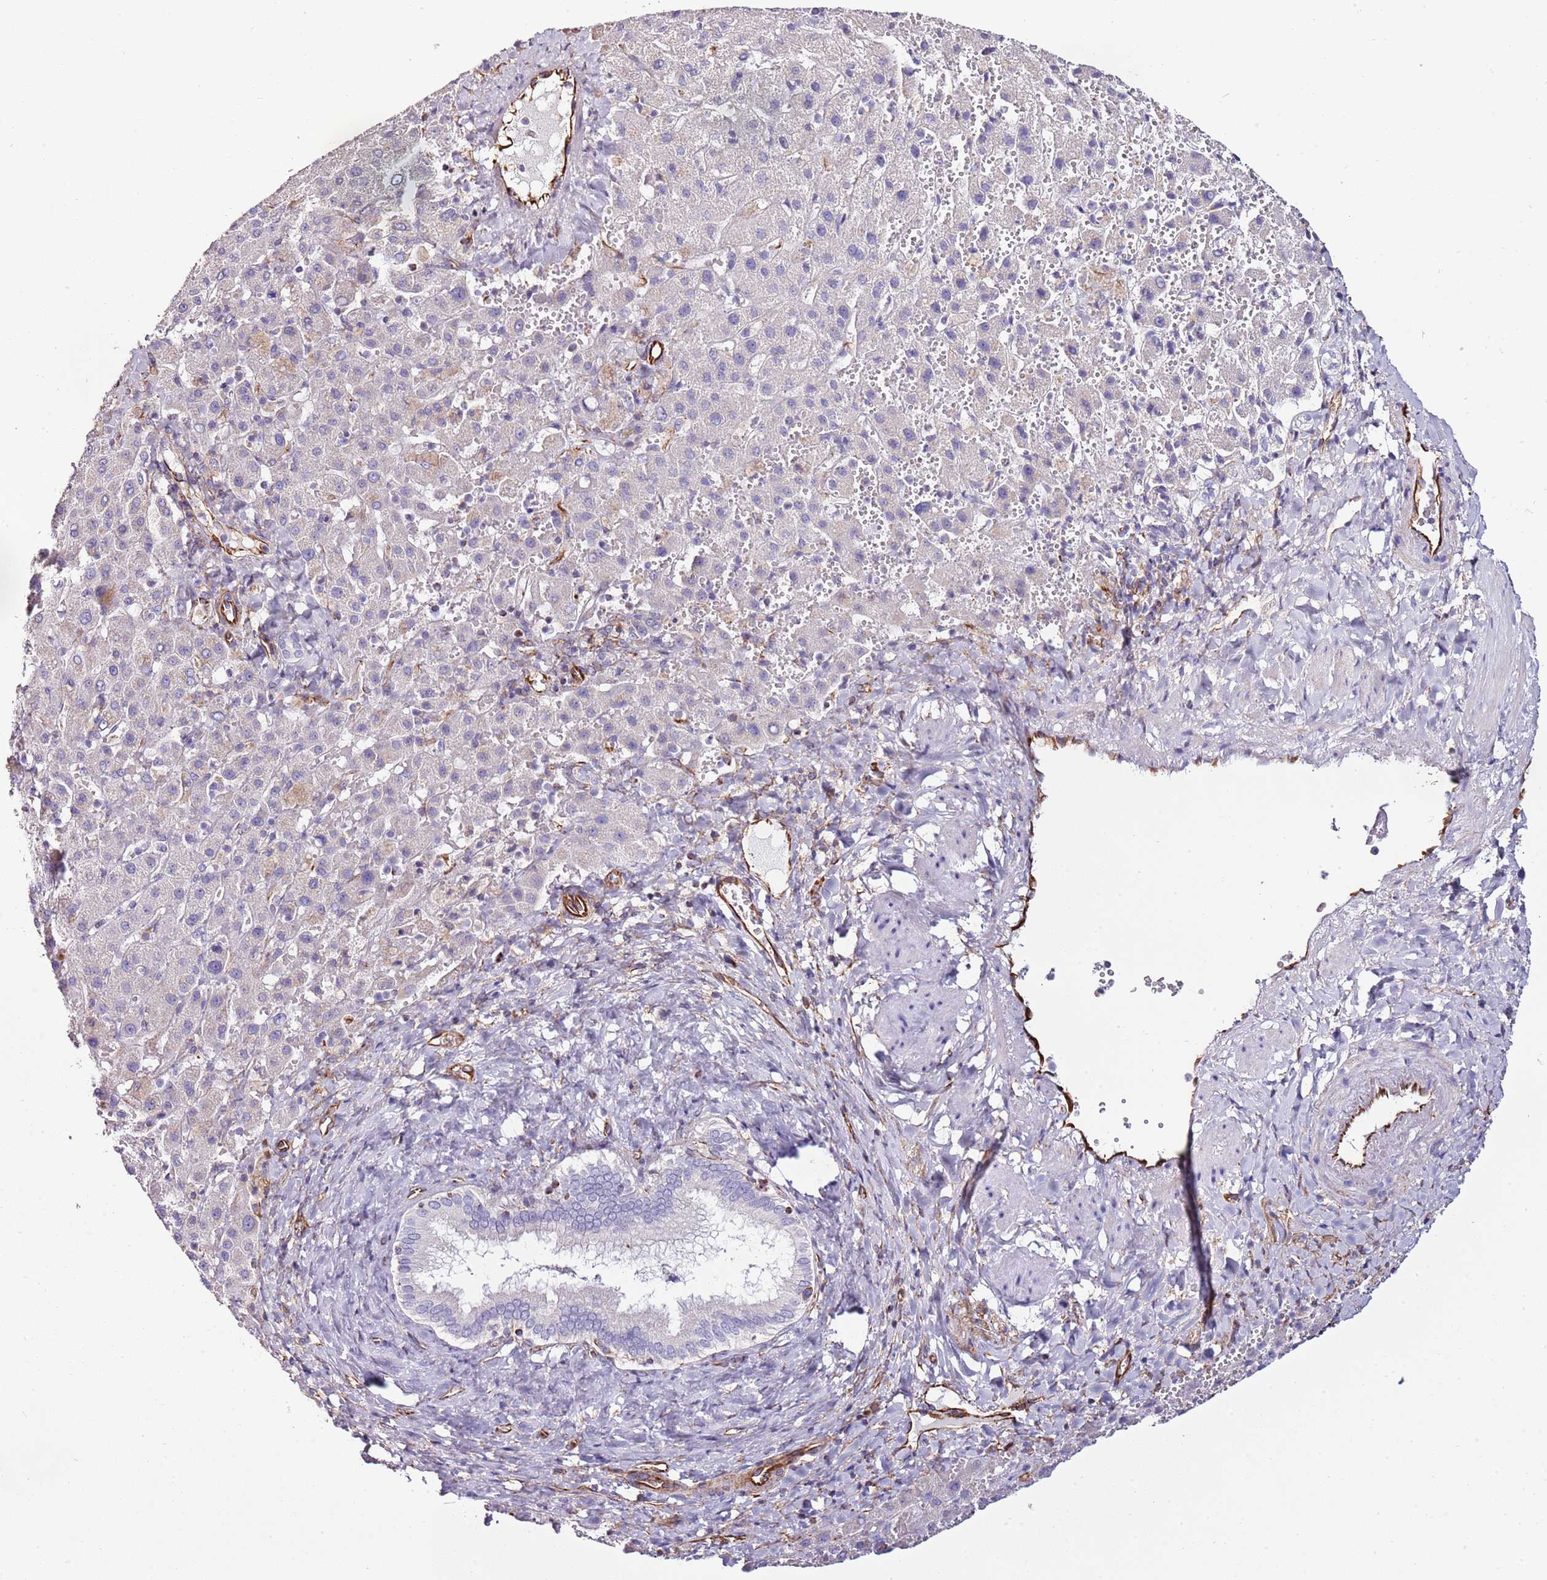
{"staining": {"intensity": "negative", "quantity": "none", "location": "none"}, "tissue": "liver cancer", "cell_type": "Tumor cells", "image_type": "cancer", "snomed": [{"axis": "morphology", "description": "Carcinoma, Hepatocellular, NOS"}, {"axis": "topography", "description": "Liver"}], "caption": "This is an immunohistochemistry micrograph of liver hepatocellular carcinoma. There is no expression in tumor cells.", "gene": "ZNF786", "patient": {"sex": "female", "age": 58}}